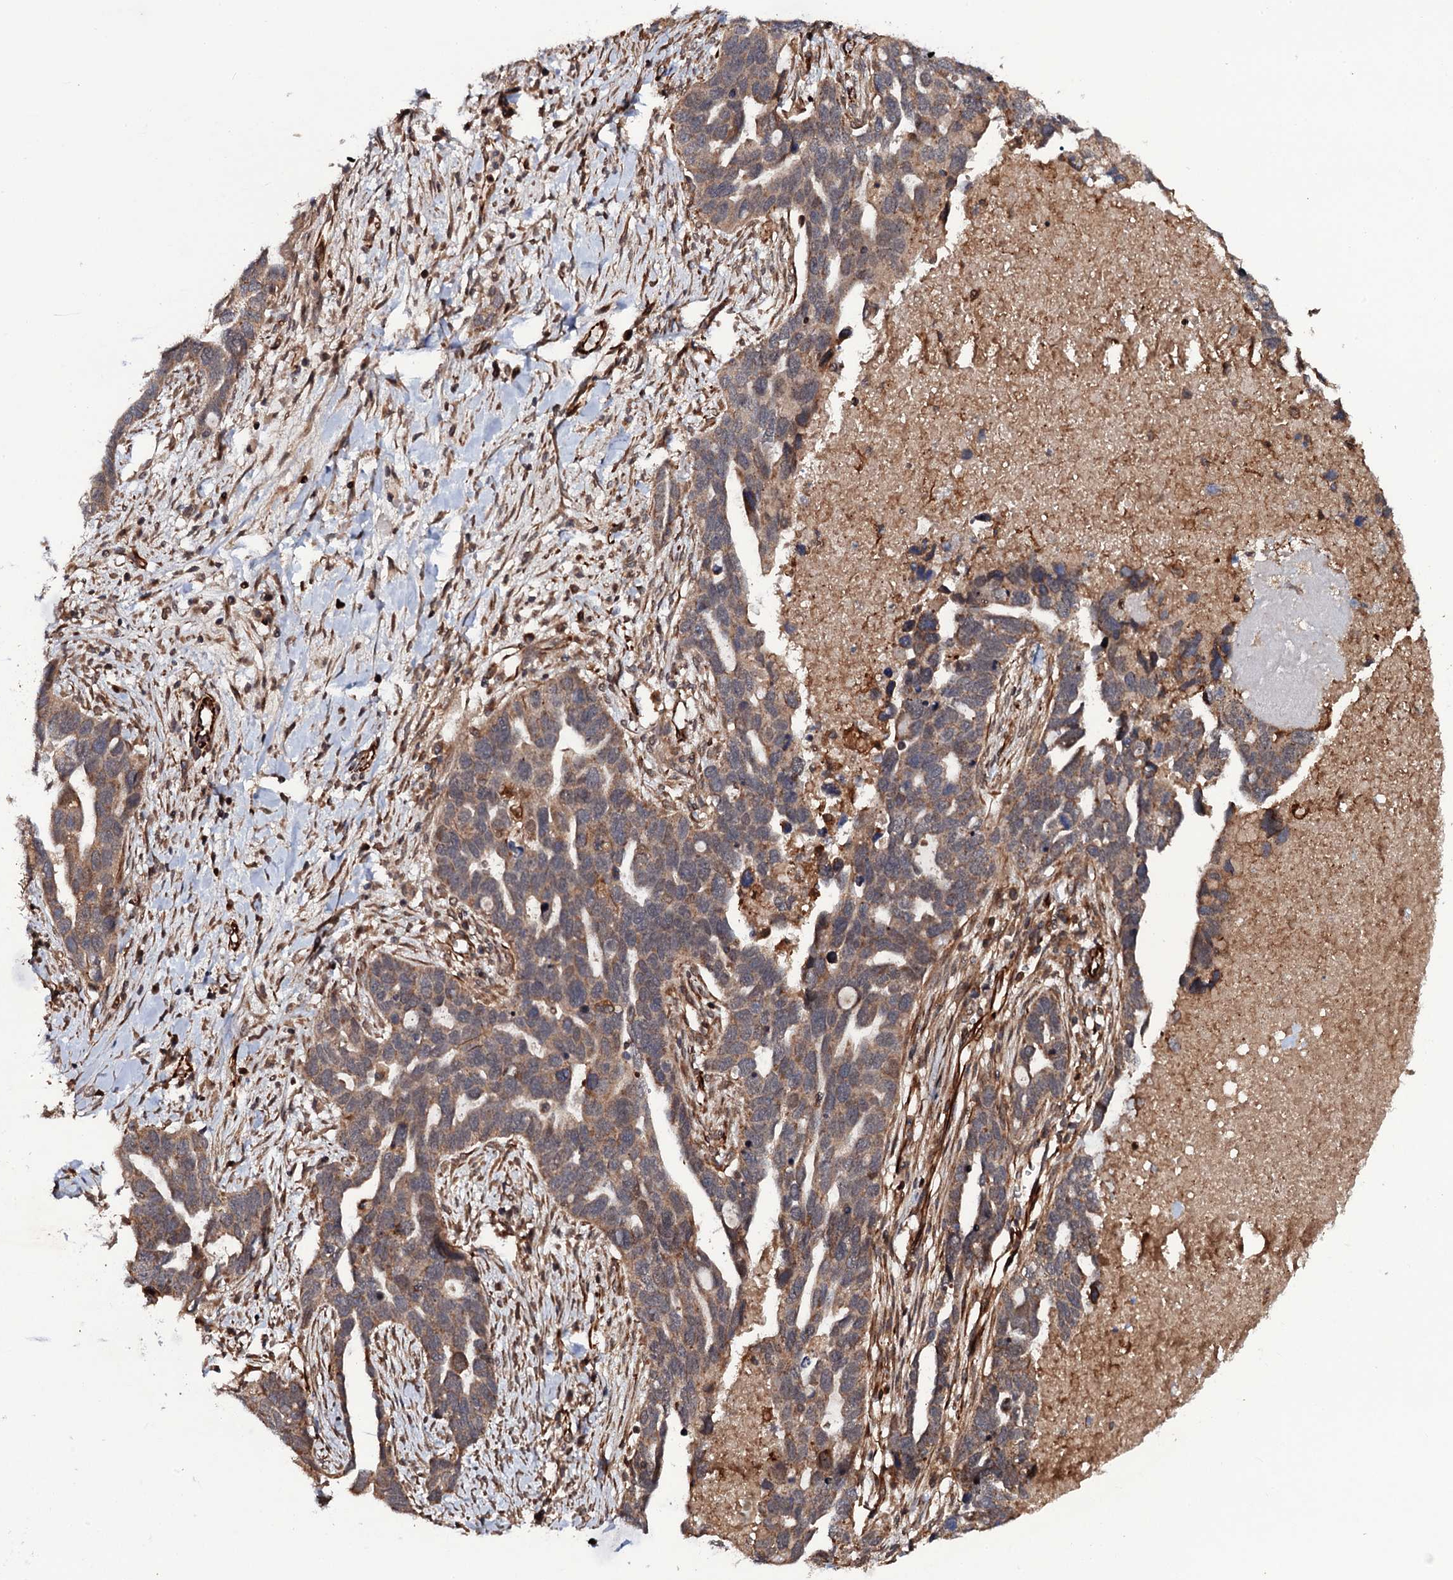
{"staining": {"intensity": "weak", "quantity": ">75%", "location": "cytoplasmic/membranous"}, "tissue": "ovarian cancer", "cell_type": "Tumor cells", "image_type": "cancer", "snomed": [{"axis": "morphology", "description": "Cystadenocarcinoma, serous, NOS"}, {"axis": "topography", "description": "Ovary"}], "caption": "This micrograph shows IHC staining of human ovarian cancer, with low weak cytoplasmic/membranous staining in approximately >75% of tumor cells.", "gene": "FSIP1", "patient": {"sex": "female", "age": 54}}